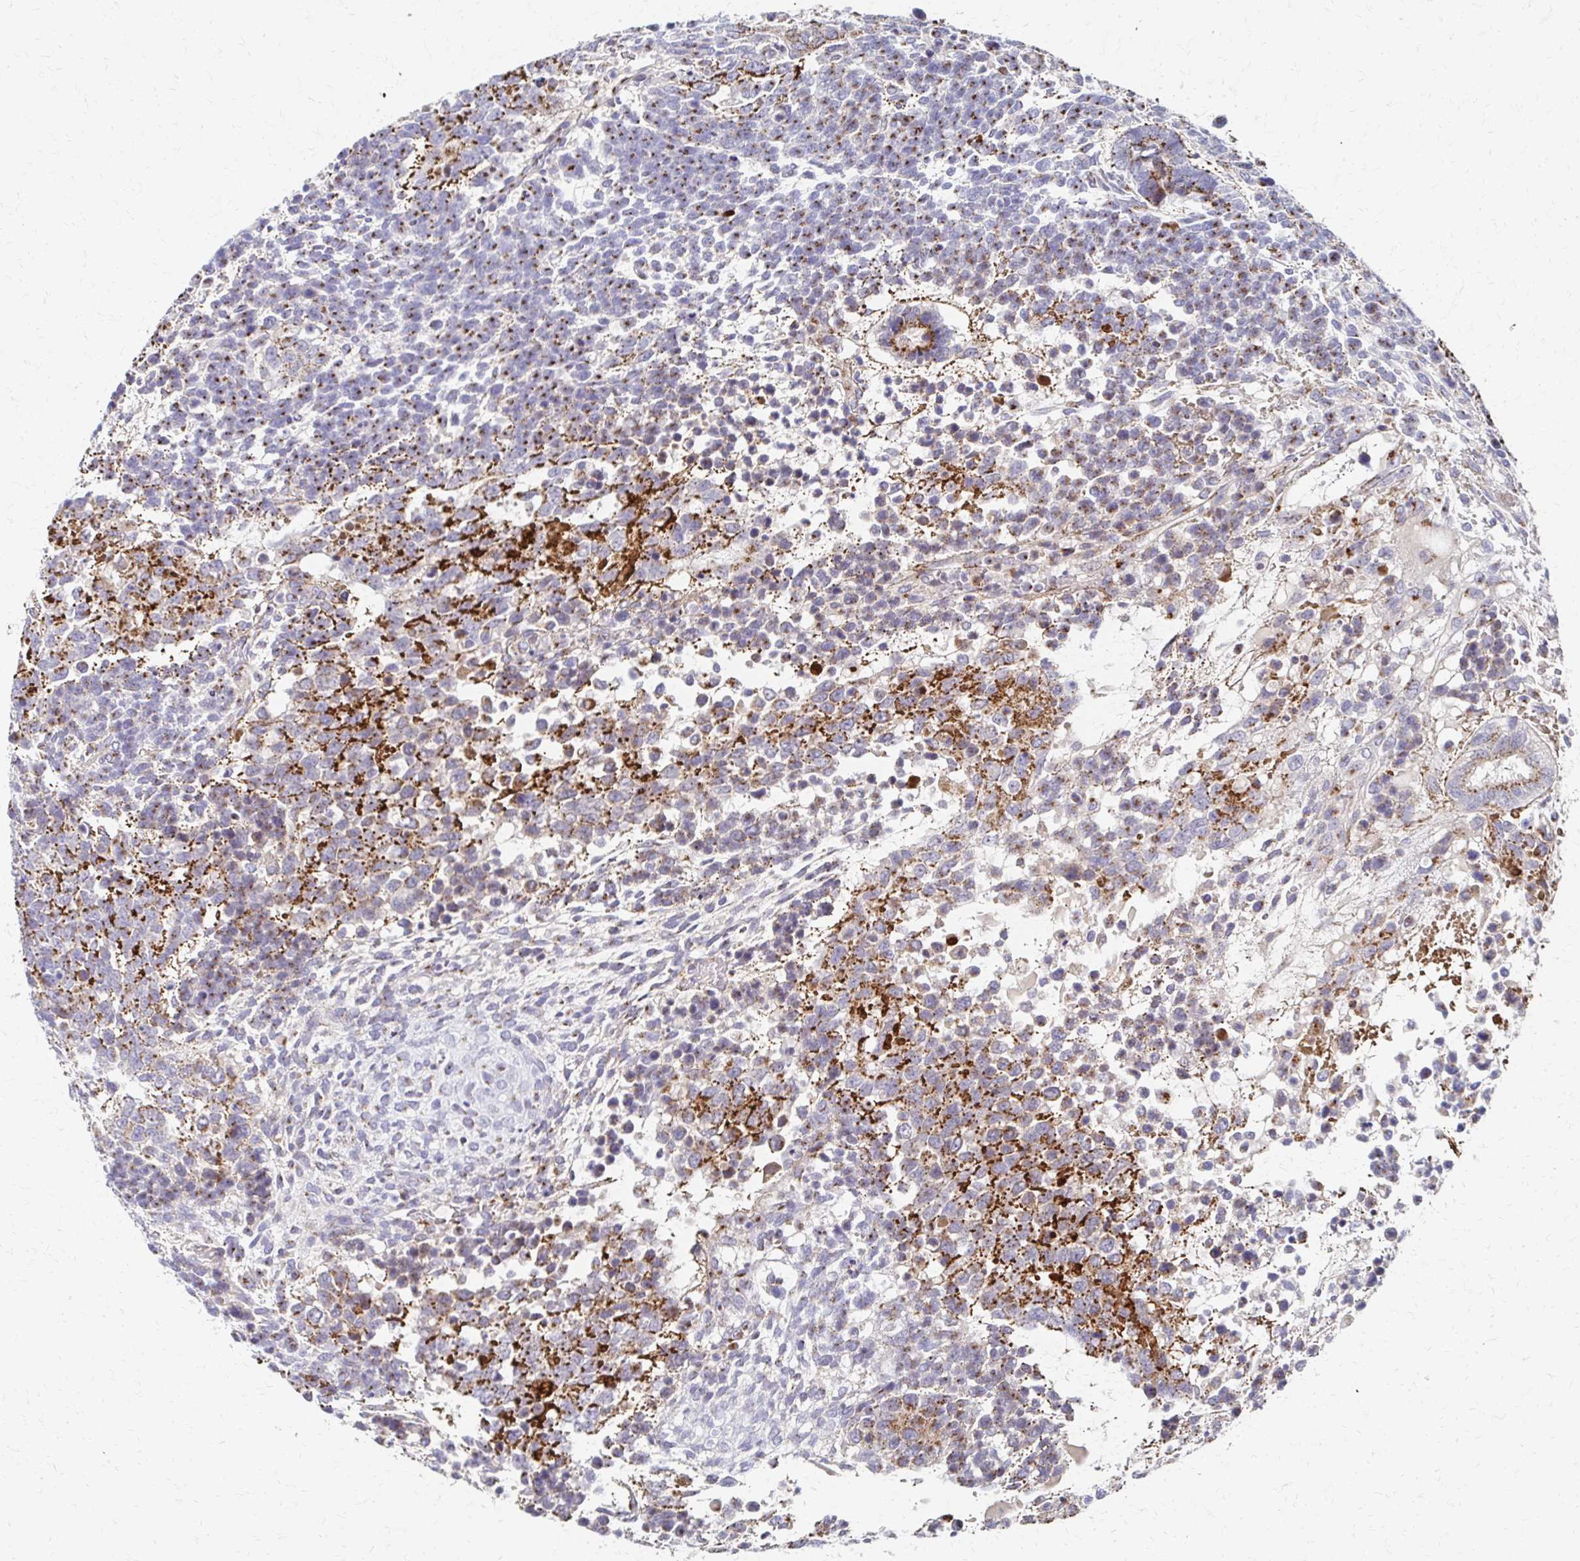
{"staining": {"intensity": "moderate", "quantity": ">75%", "location": "cytoplasmic/membranous"}, "tissue": "testis cancer", "cell_type": "Tumor cells", "image_type": "cancer", "snomed": [{"axis": "morphology", "description": "Carcinoma, Embryonal, NOS"}, {"axis": "topography", "description": "Testis"}], "caption": "Immunohistochemistry (DAB) staining of human testis cancer (embryonal carcinoma) displays moderate cytoplasmic/membranous protein staining in approximately >75% of tumor cells. The protein is shown in brown color, while the nuclei are stained blue.", "gene": "TM9SF1", "patient": {"sex": "male", "age": 23}}